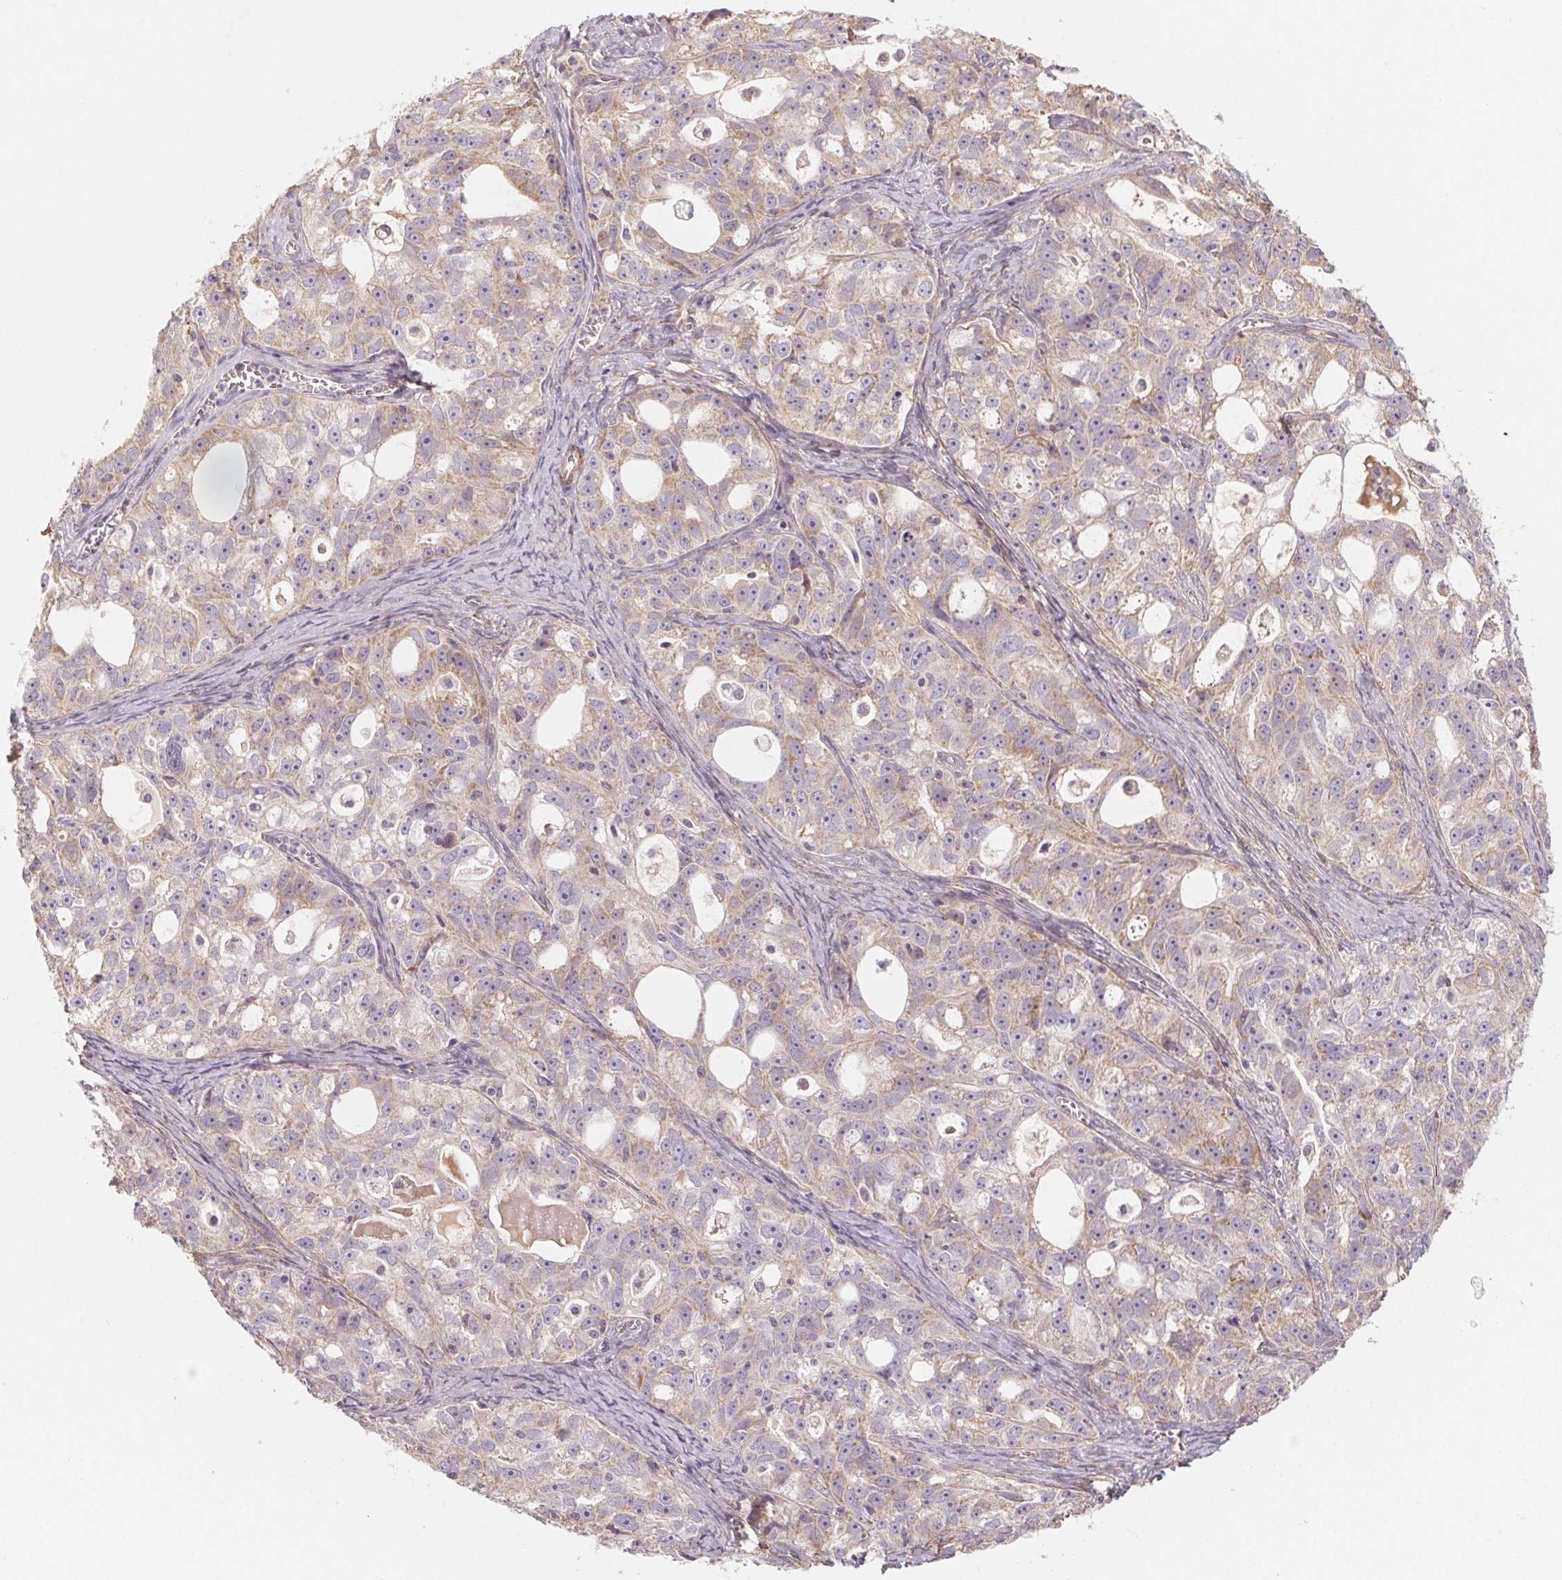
{"staining": {"intensity": "weak", "quantity": "25%-75%", "location": "cytoplasmic/membranous"}, "tissue": "ovarian cancer", "cell_type": "Tumor cells", "image_type": "cancer", "snomed": [{"axis": "morphology", "description": "Cystadenocarcinoma, serous, NOS"}, {"axis": "topography", "description": "Ovary"}], "caption": "Weak cytoplasmic/membranous staining is seen in approximately 25%-75% of tumor cells in ovarian serous cystadenocarcinoma.", "gene": "CCDC112", "patient": {"sex": "female", "age": 51}}